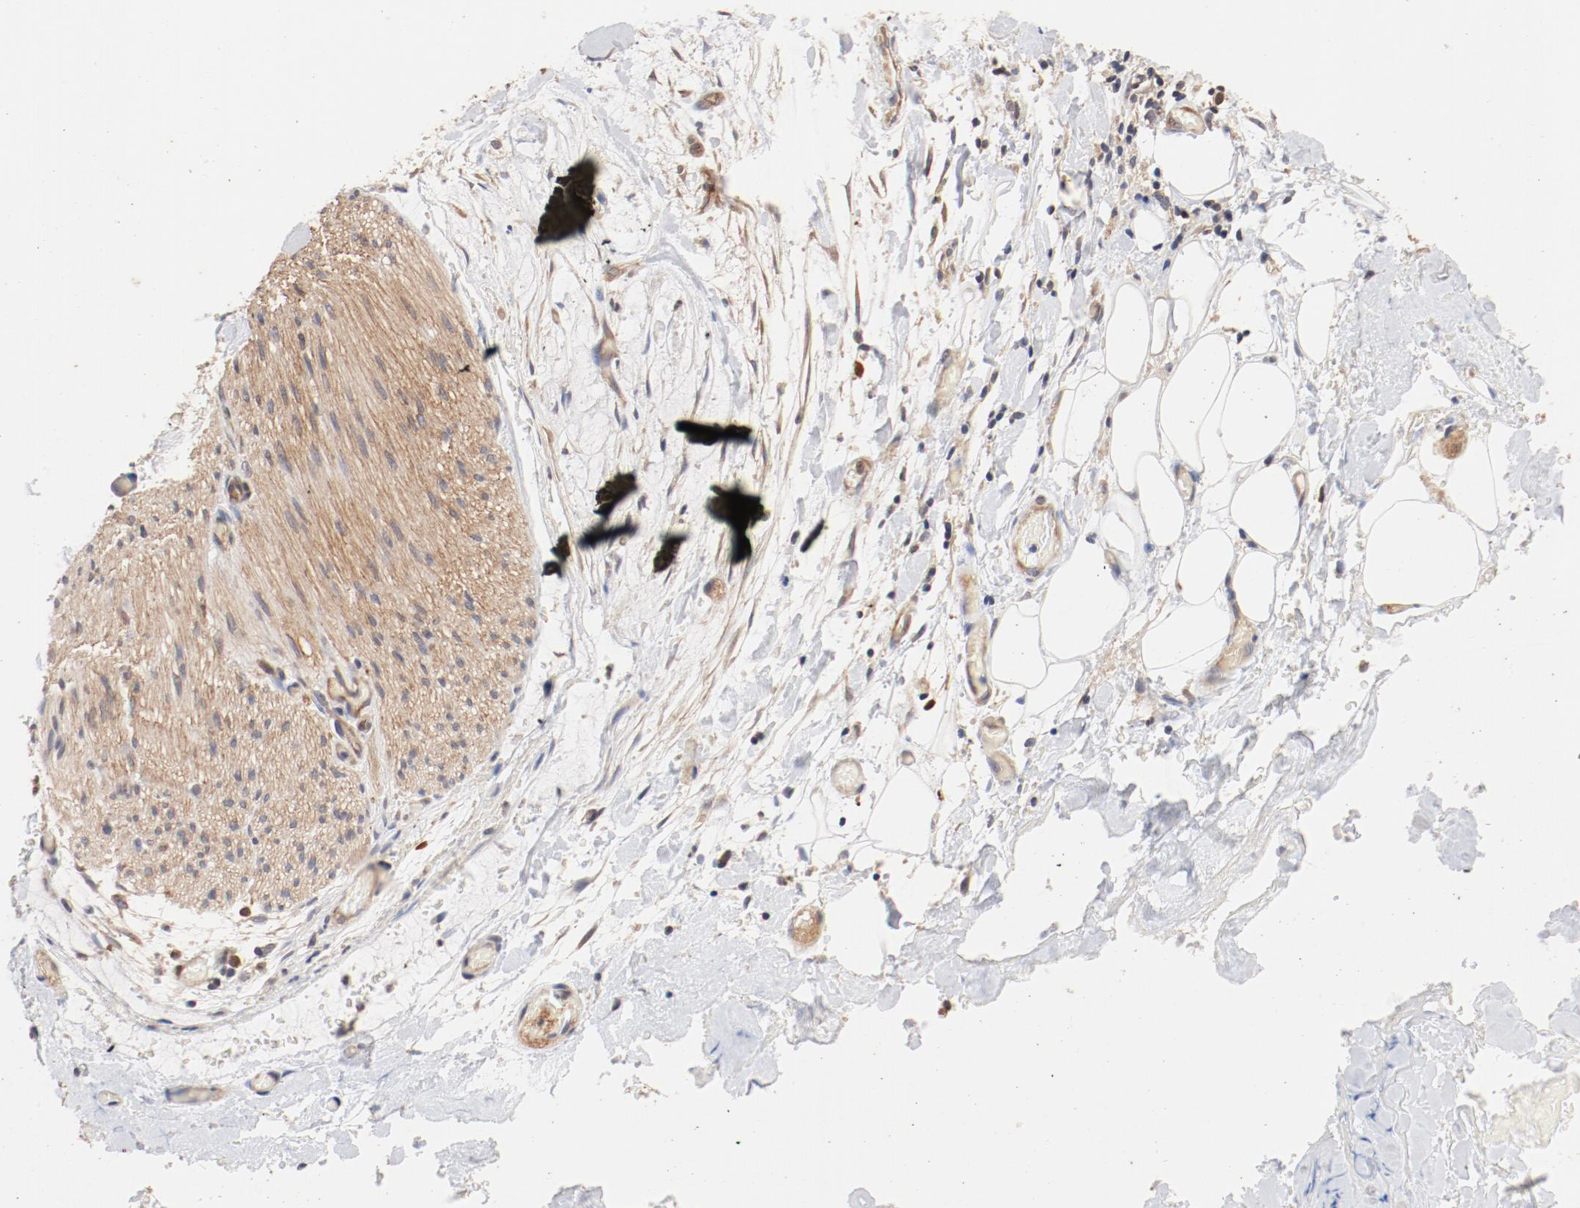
{"staining": {"intensity": "weak", "quantity": "25%-75%", "location": "cytoplasmic/membranous"}, "tissue": "adipose tissue", "cell_type": "Adipocytes", "image_type": "normal", "snomed": [{"axis": "morphology", "description": "Normal tissue, NOS"}, {"axis": "morphology", "description": "Cholangiocarcinoma"}, {"axis": "topography", "description": "Liver"}, {"axis": "topography", "description": "Peripheral nerve tissue"}], "caption": "Unremarkable adipose tissue exhibits weak cytoplasmic/membranous positivity in approximately 25%-75% of adipocytes, visualized by immunohistochemistry.", "gene": "UBE2J1", "patient": {"sex": "male", "age": 50}}